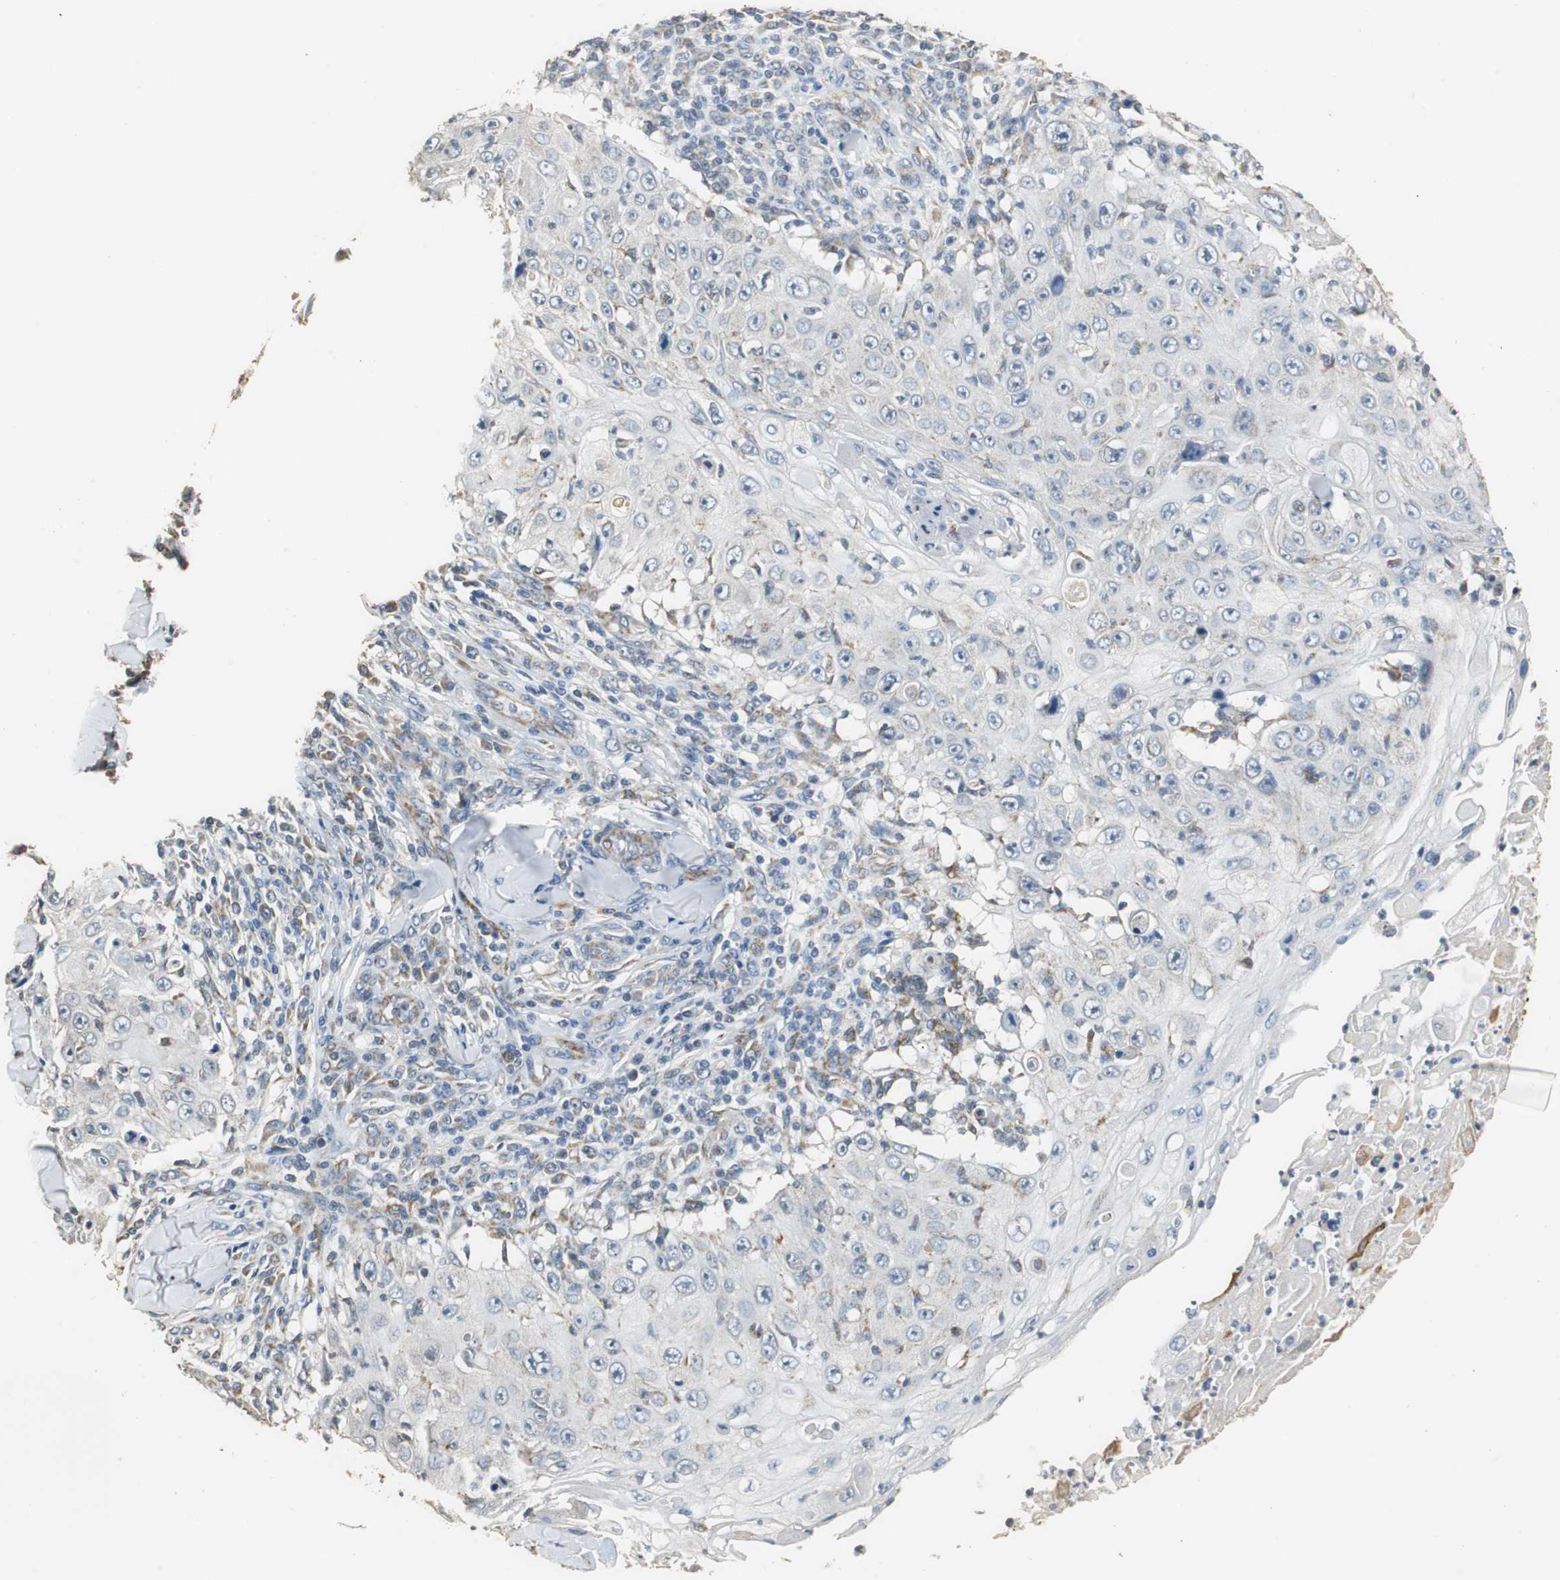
{"staining": {"intensity": "negative", "quantity": "none", "location": "none"}, "tissue": "skin cancer", "cell_type": "Tumor cells", "image_type": "cancer", "snomed": [{"axis": "morphology", "description": "Squamous cell carcinoma, NOS"}, {"axis": "topography", "description": "Skin"}], "caption": "Immunohistochemistry histopathology image of neoplastic tissue: squamous cell carcinoma (skin) stained with DAB (3,3'-diaminobenzidine) exhibits no significant protein positivity in tumor cells.", "gene": "HMGCL", "patient": {"sex": "male", "age": 86}}